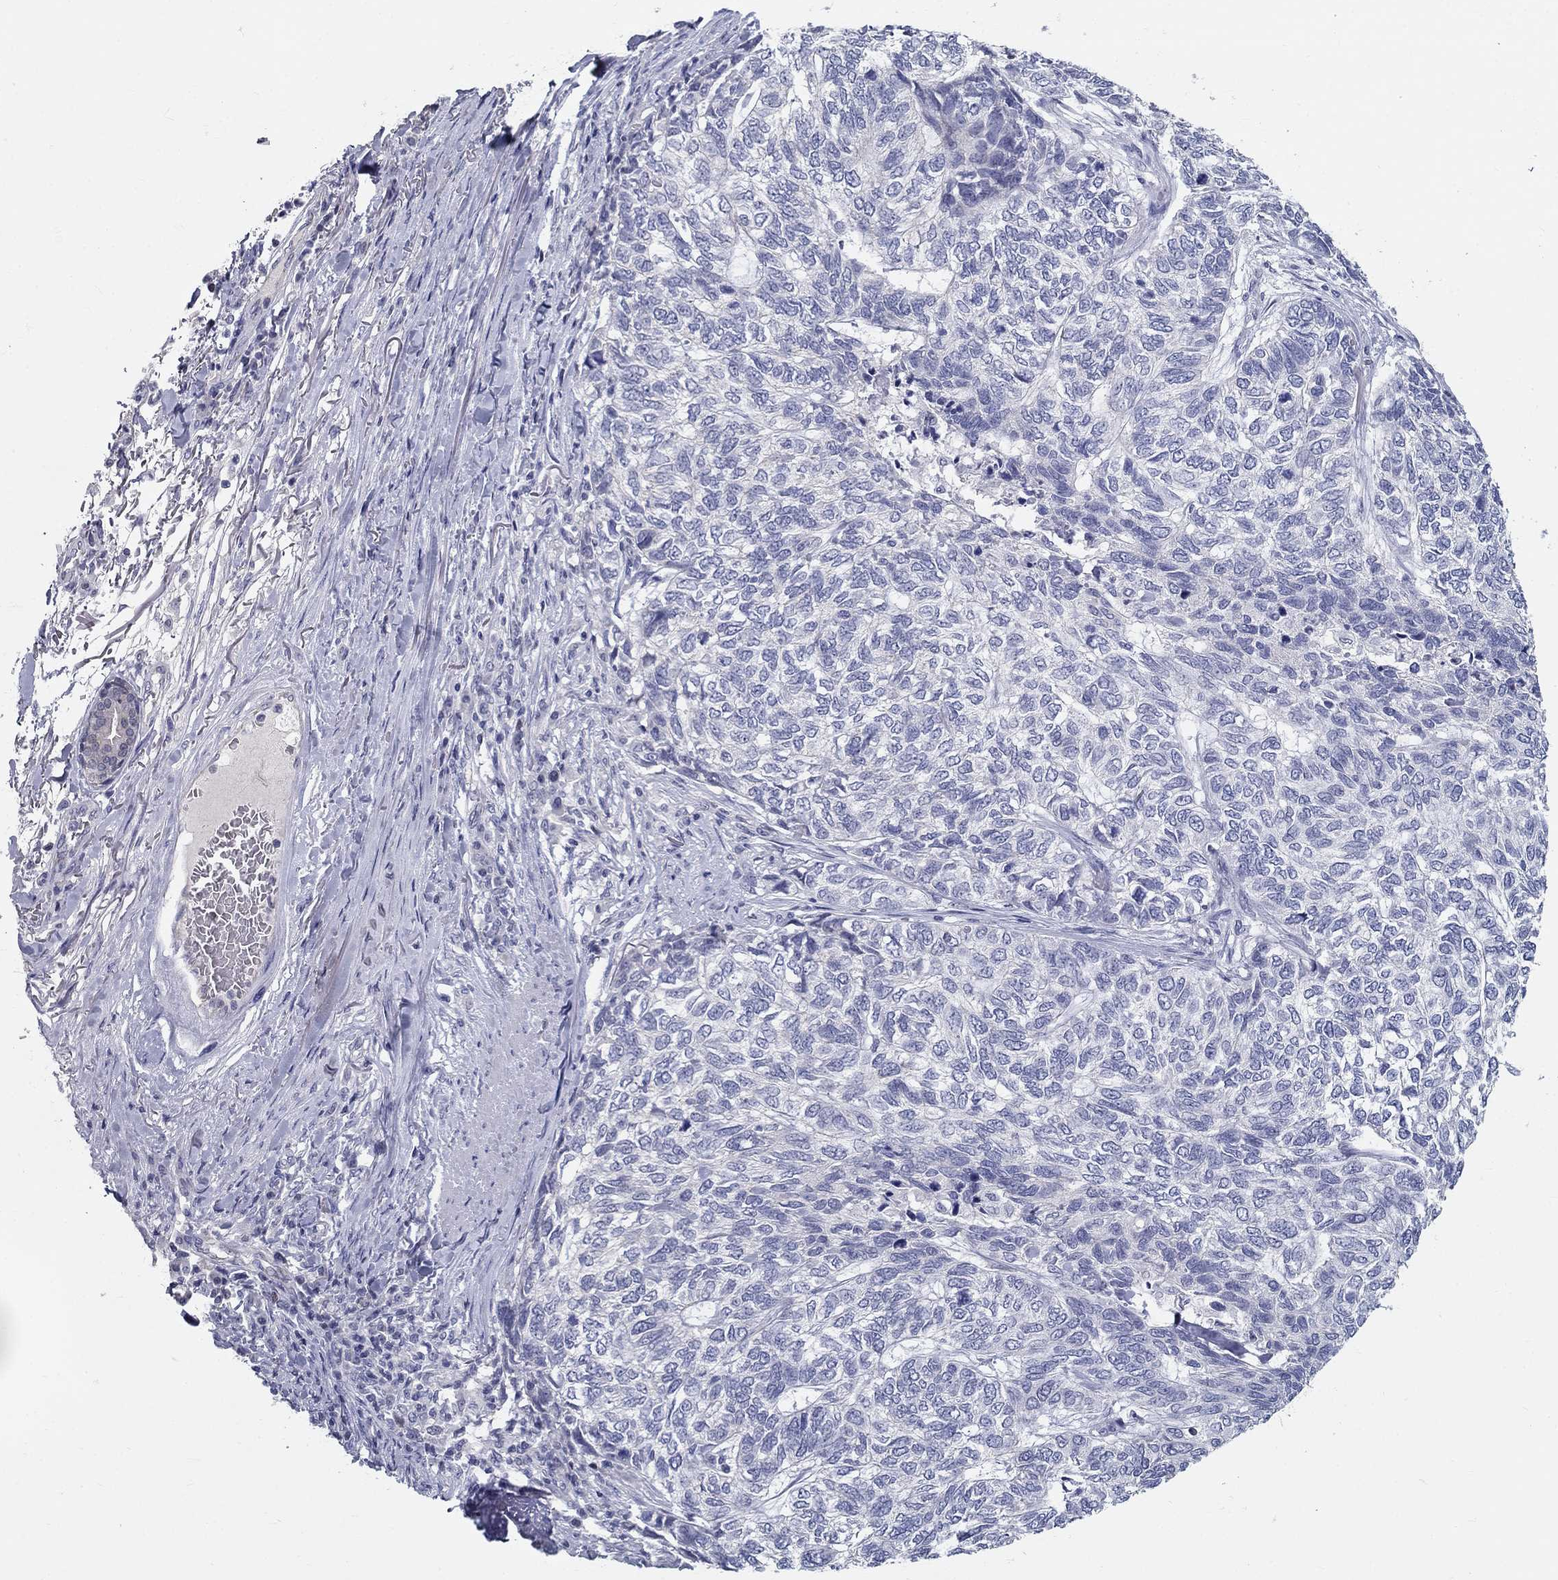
{"staining": {"intensity": "negative", "quantity": "none", "location": "none"}, "tissue": "skin cancer", "cell_type": "Tumor cells", "image_type": "cancer", "snomed": [{"axis": "morphology", "description": "Basal cell carcinoma"}, {"axis": "topography", "description": "Skin"}], "caption": "DAB (3,3'-diaminobenzidine) immunohistochemical staining of basal cell carcinoma (skin) exhibits no significant staining in tumor cells. (Brightfield microscopy of DAB immunohistochemistry (IHC) at high magnification).", "gene": "GUCA1A", "patient": {"sex": "female", "age": 65}}